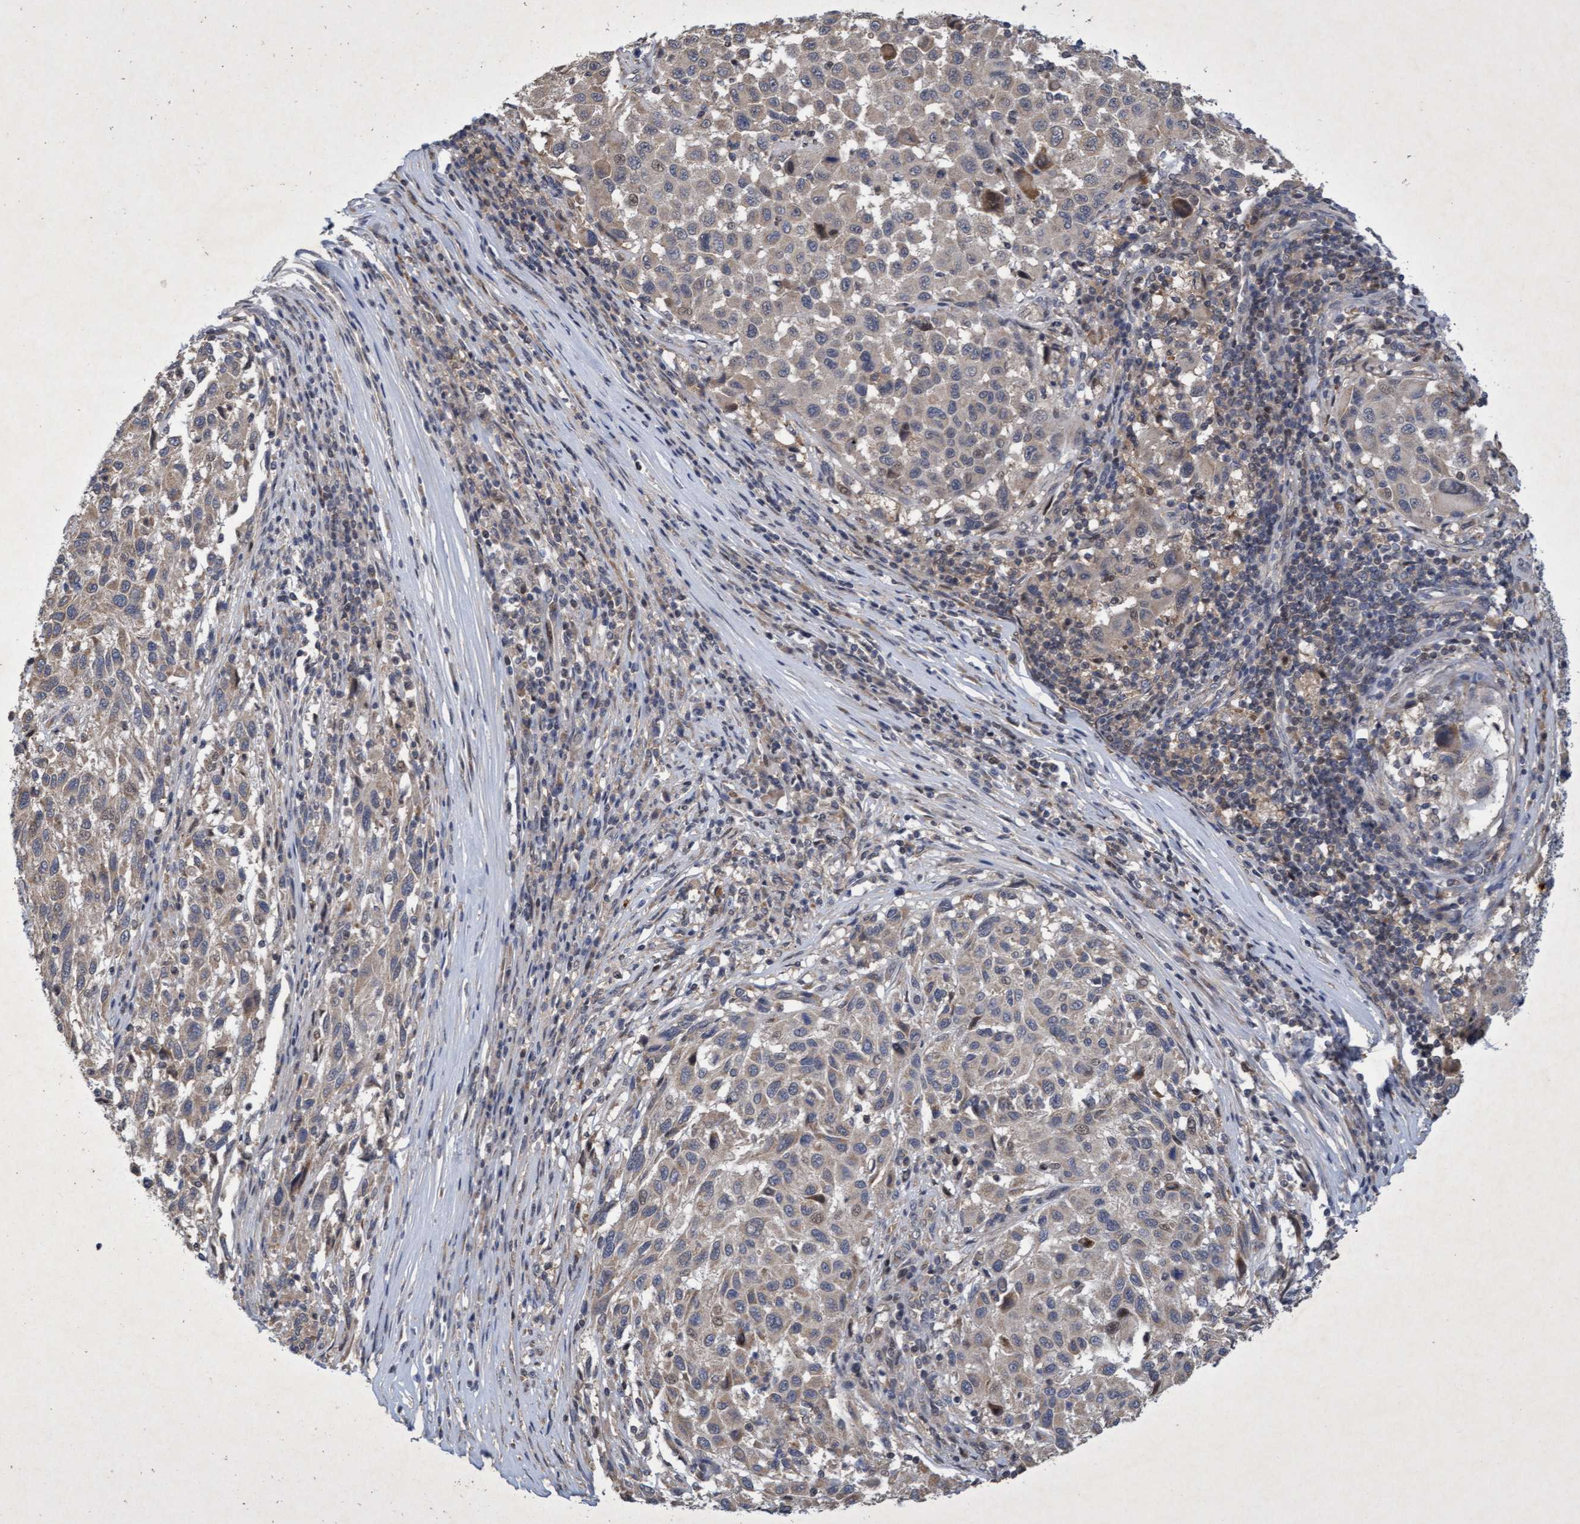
{"staining": {"intensity": "negative", "quantity": "none", "location": "none"}, "tissue": "melanoma", "cell_type": "Tumor cells", "image_type": "cancer", "snomed": [{"axis": "morphology", "description": "Malignant melanoma, Metastatic site"}, {"axis": "topography", "description": "Lymph node"}], "caption": "High magnification brightfield microscopy of malignant melanoma (metastatic site) stained with DAB (3,3'-diaminobenzidine) (brown) and counterstained with hematoxylin (blue): tumor cells show no significant staining. (DAB immunohistochemistry visualized using brightfield microscopy, high magnification).", "gene": "ZNF677", "patient": {"sex": "male", "age": 61}}